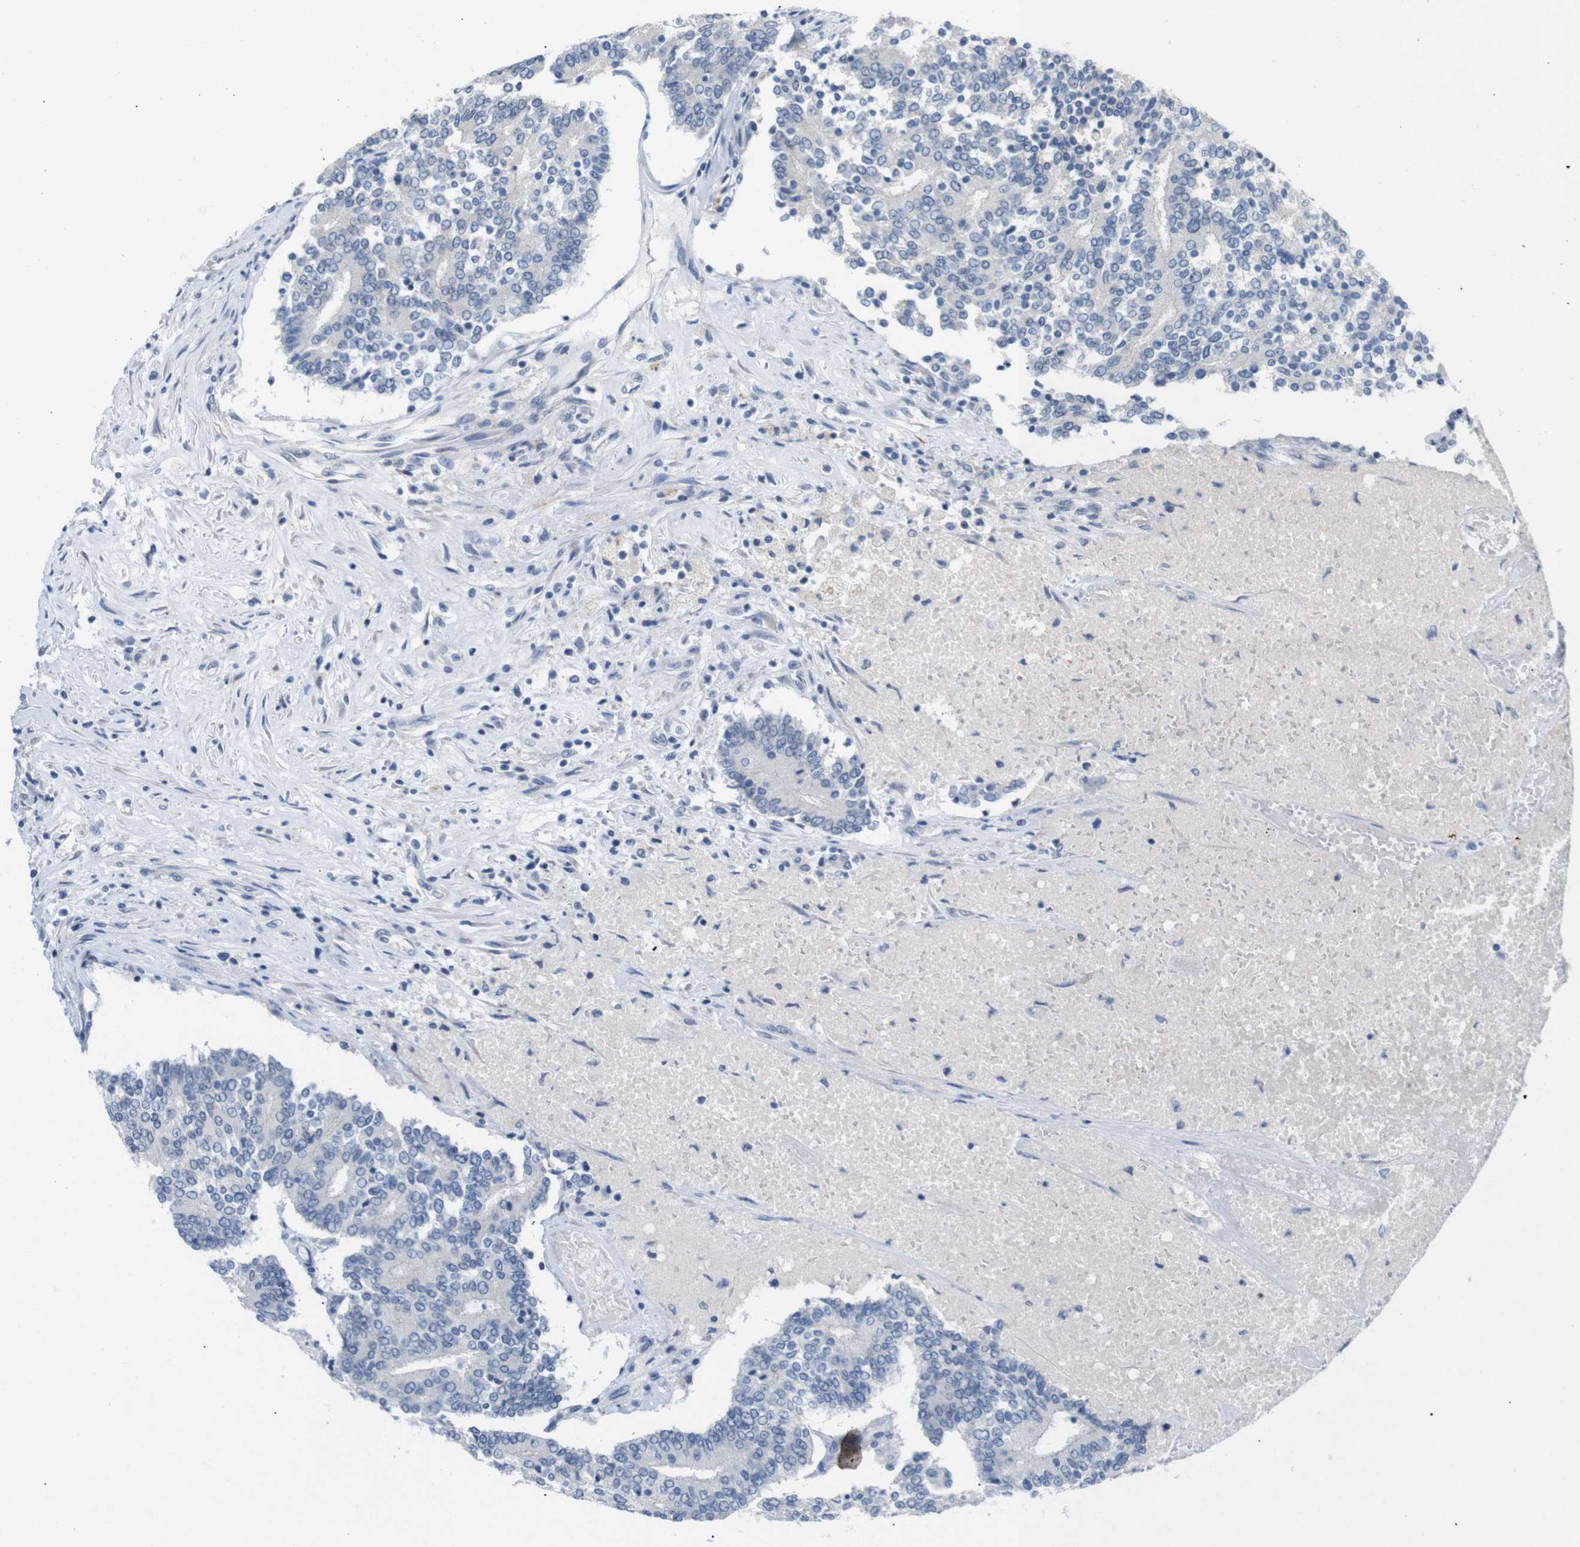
{"staining": {"intensity": "negative", "quantity": "none", "location": "none"}, "tissue": "prostate cancer", "cell_type": "Tumor cells", "image_type": "cancer", "snomed": [{"axis": "morphology", "description": "Normal tissue, NOS"}, {"axis": "morphology", "description": "Adenocarcinoma, High grade"}, {"axis": "topography", "description": "Prostate"}, {"axis": "topography", "description": "Seminal veicle"}], "caption": "This is a histopathology image of immunohistochemistry staining of prostate cancer (high-grade adenocarcinoma), which shows no positivity in tumor cells. (DAB immunohistochemistry (IHC) visualized using brightfield microscopy, high magnification).", "gene": "CHRM5", "patient": {"sex": "male", "age": 55}}